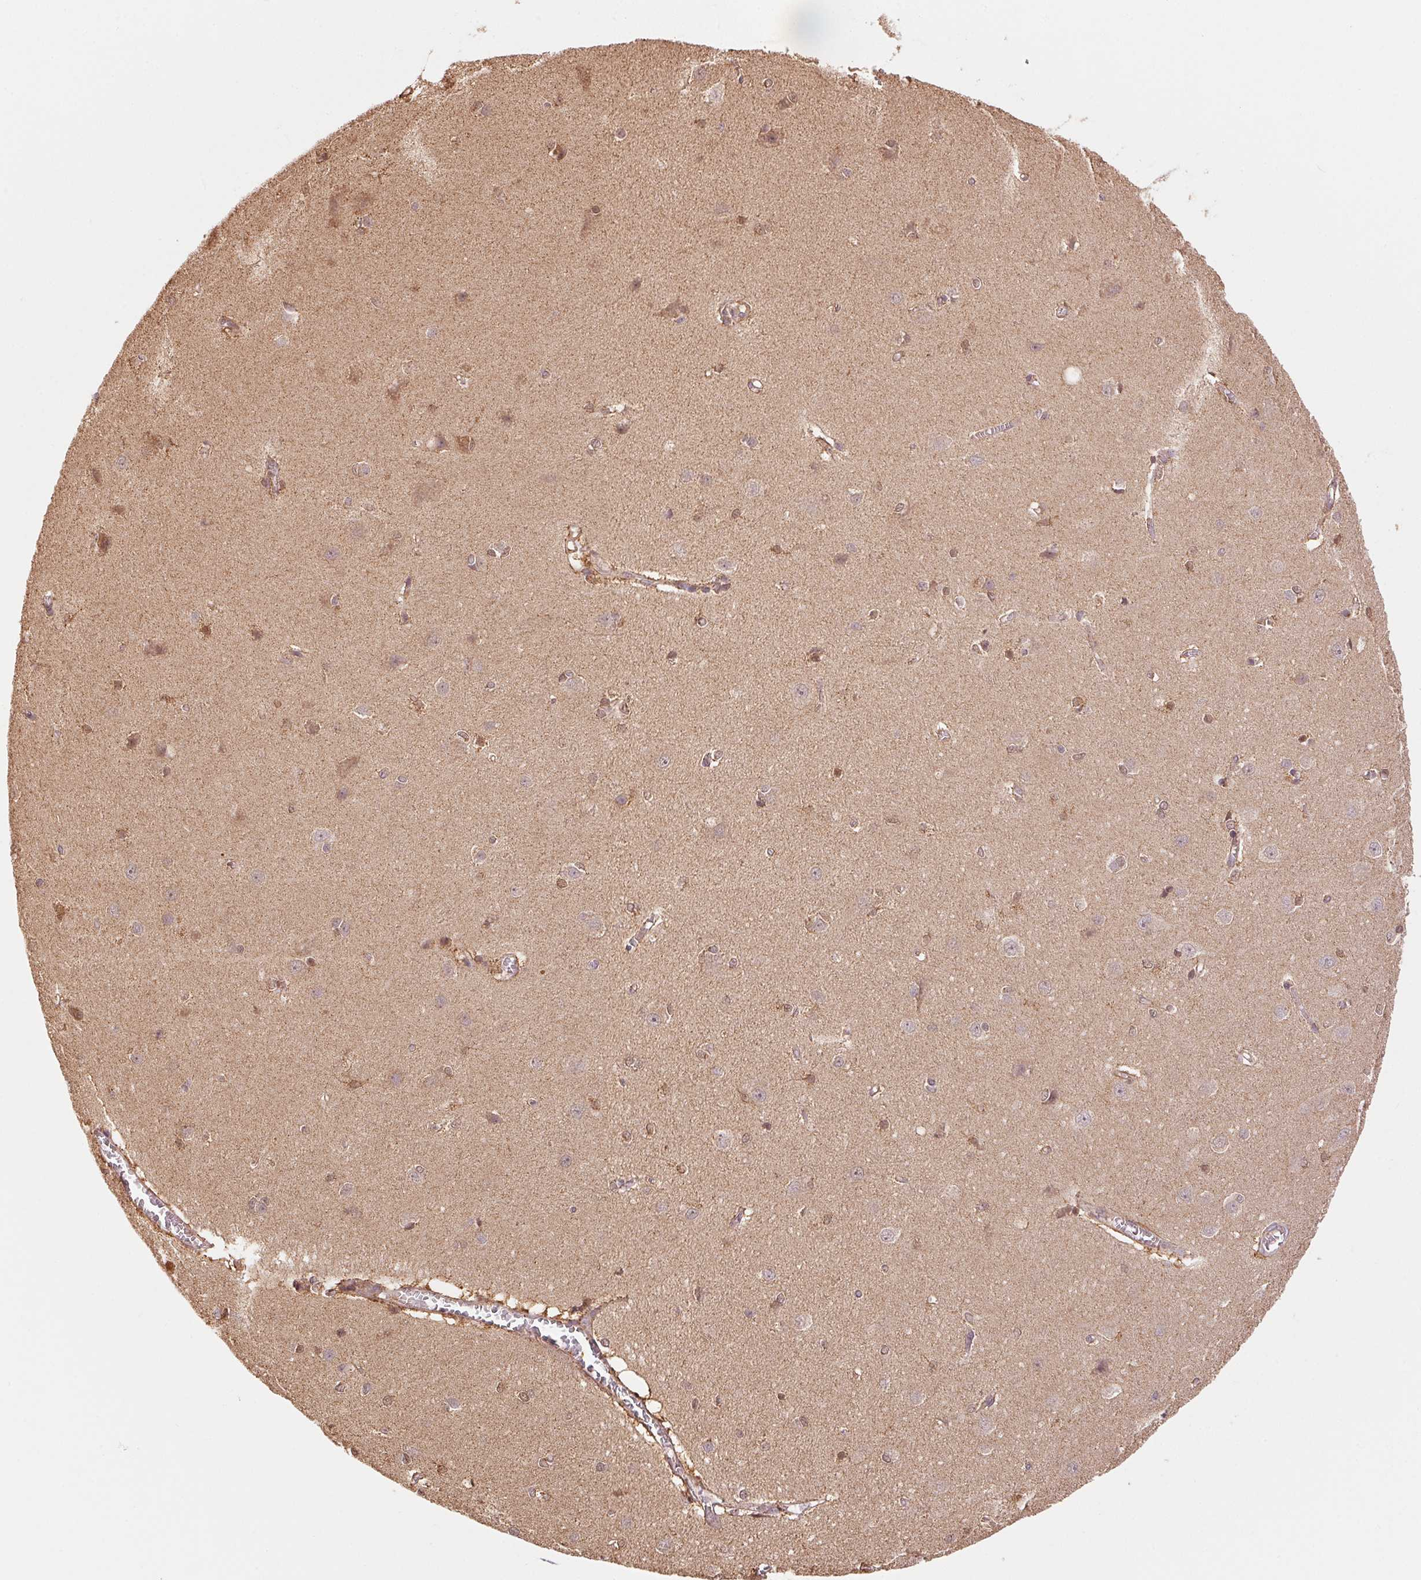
{"staining": {"intensity": "weak", "quantity": "25%-75%", "location": "cytoplasmic/membranous"}, "tissue": "cerebral cortex", "cell_type": "Endothelial cells", "image_type": "normal", "snomed": [{"axis": "morphology", "description": "Normal tissue, NOS"}, {"axis": "topography", "description": "Cerebral cortex"}], "caption": "Human cerebral cortex stained with a brown dye demonstrates weak cytoplasmic/membranous positive expression in approximately 25%-75% of endothelial cells.", "gene": "ARHGAP6", "patient": {"sex": "male", "age": 37}}